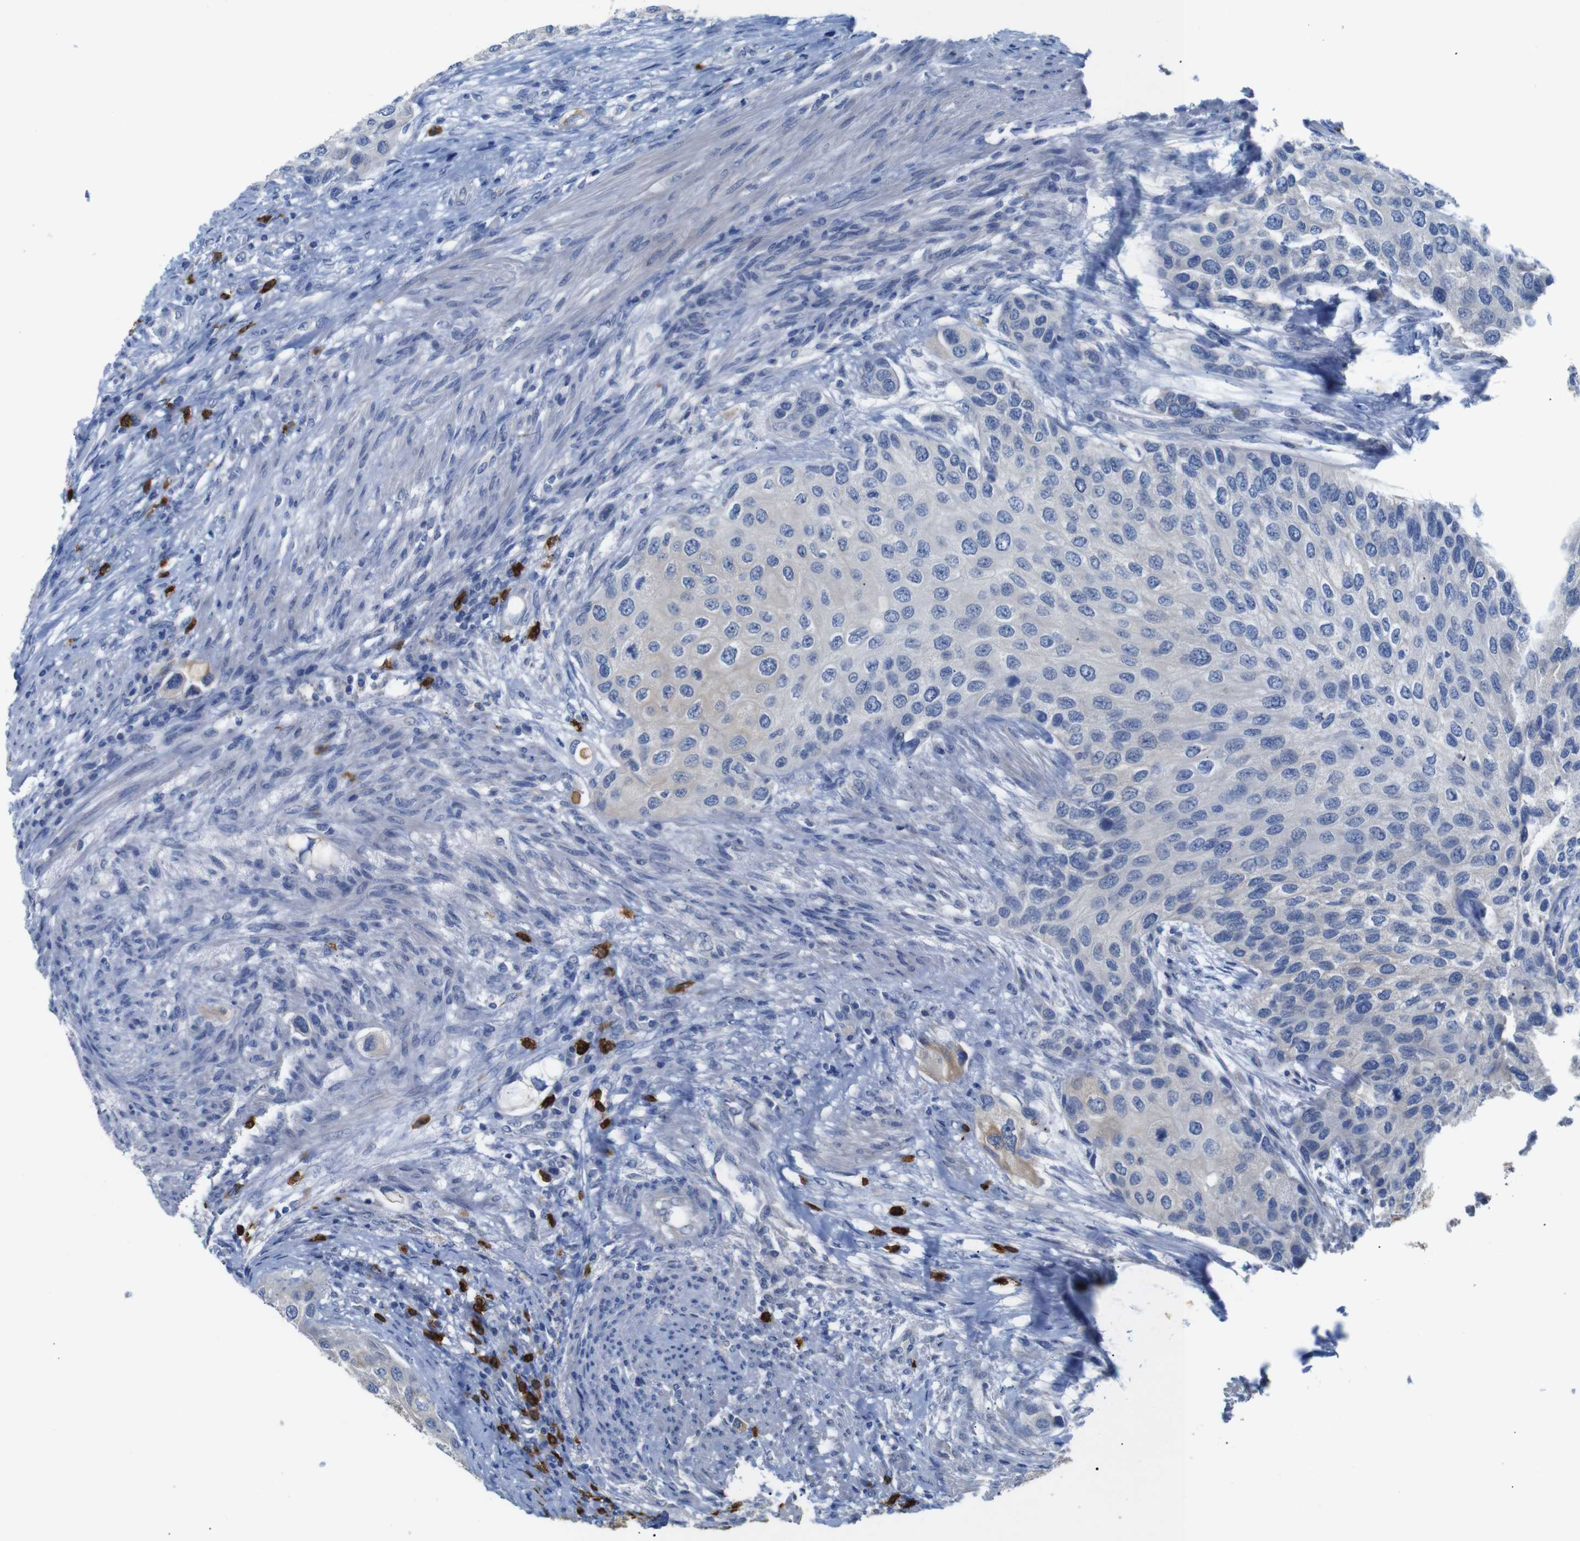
{"staining": {"intensity": "weak", "quantity": "25%-75%", "location": "cytoplasmic/membranous"}, "tissue": "urothelial cancer", "cell_type": "Tumor cells", "image_type": "cancer", "snomed": [{"axis": "morphology", "description": "Urothelial carcinoma, High grade"}, {"axis": "topography", "description": "Urinary bladder"}], "caption": "Immunohistochemical staining of urothelial cancer demonstrates low levels of weak cytoplasmic/membranous protein staining in about 25%-75% of tumor cells. The staining is performed using DAB (3,3'-diaminobenzidine) brown chromogen to label protein expression. The nuclei are counter-stained blue using hematoxylin.", "gene": "ALOX15", "patient": {"sex": "female", "age": 56}}